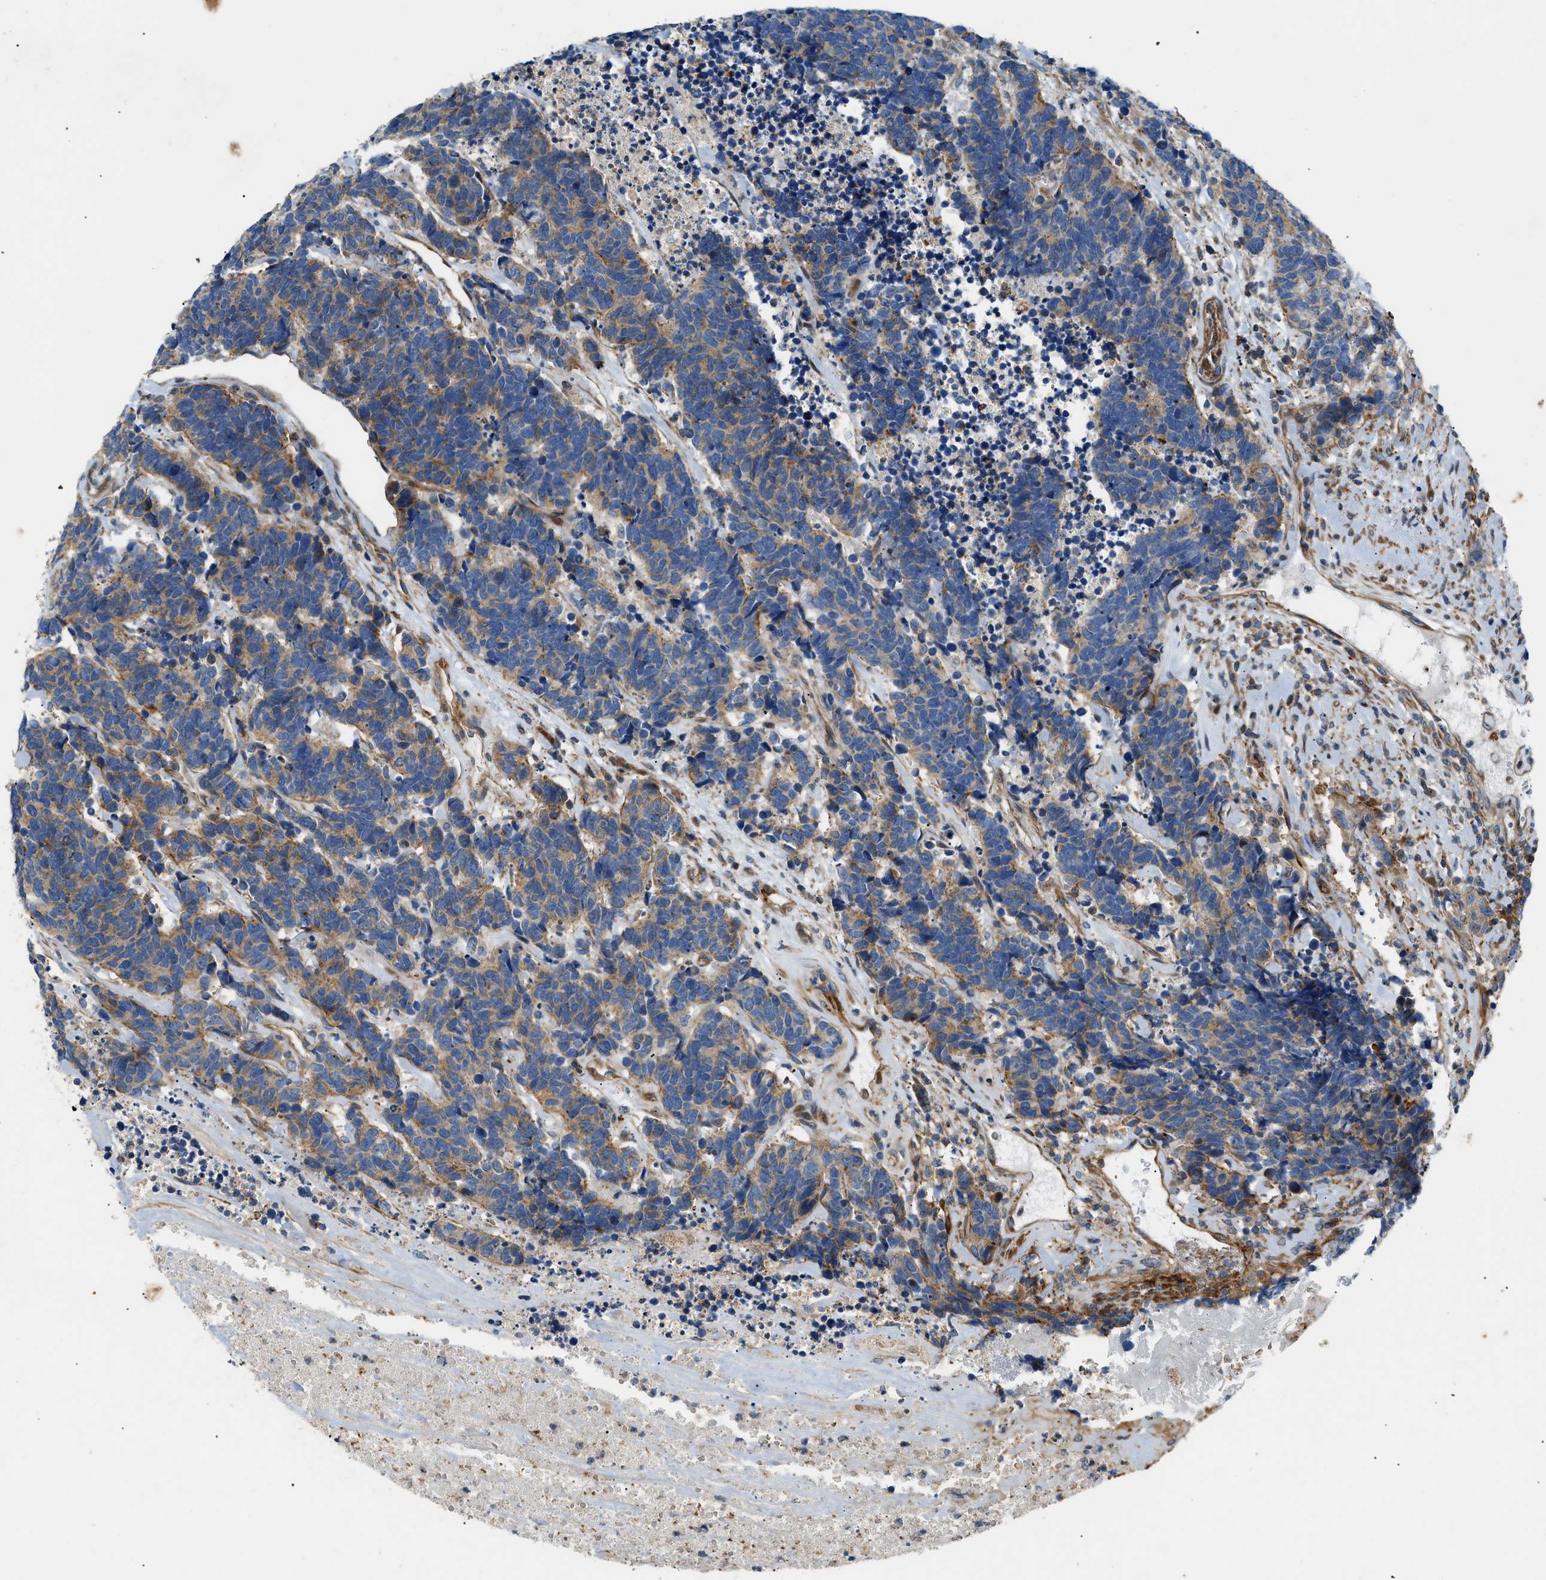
{"staining": {"intensity": "moderate", "quantity": ">75%", "location": "cytoplasmic/membranous"}, "tissue": "carcinoid", "cell_type": "Tumor cells", "image_type": "cancer", "snomed": [{"axis": "morphology", "description": "Carcinoma, NOS"}, {"axis": "morphology", "description": "Carcinoid, malignant, NOS"}, {"axis": "topography", "description": "Urinary bladder"}], "caption": "Protein expression analysis of carcinoid exhibits moderate cytoplasmic/membranous expression in approximately >75% of tumor cells.", "gene": "DHODH", "patient": {"sex": "male", "age": 57}}